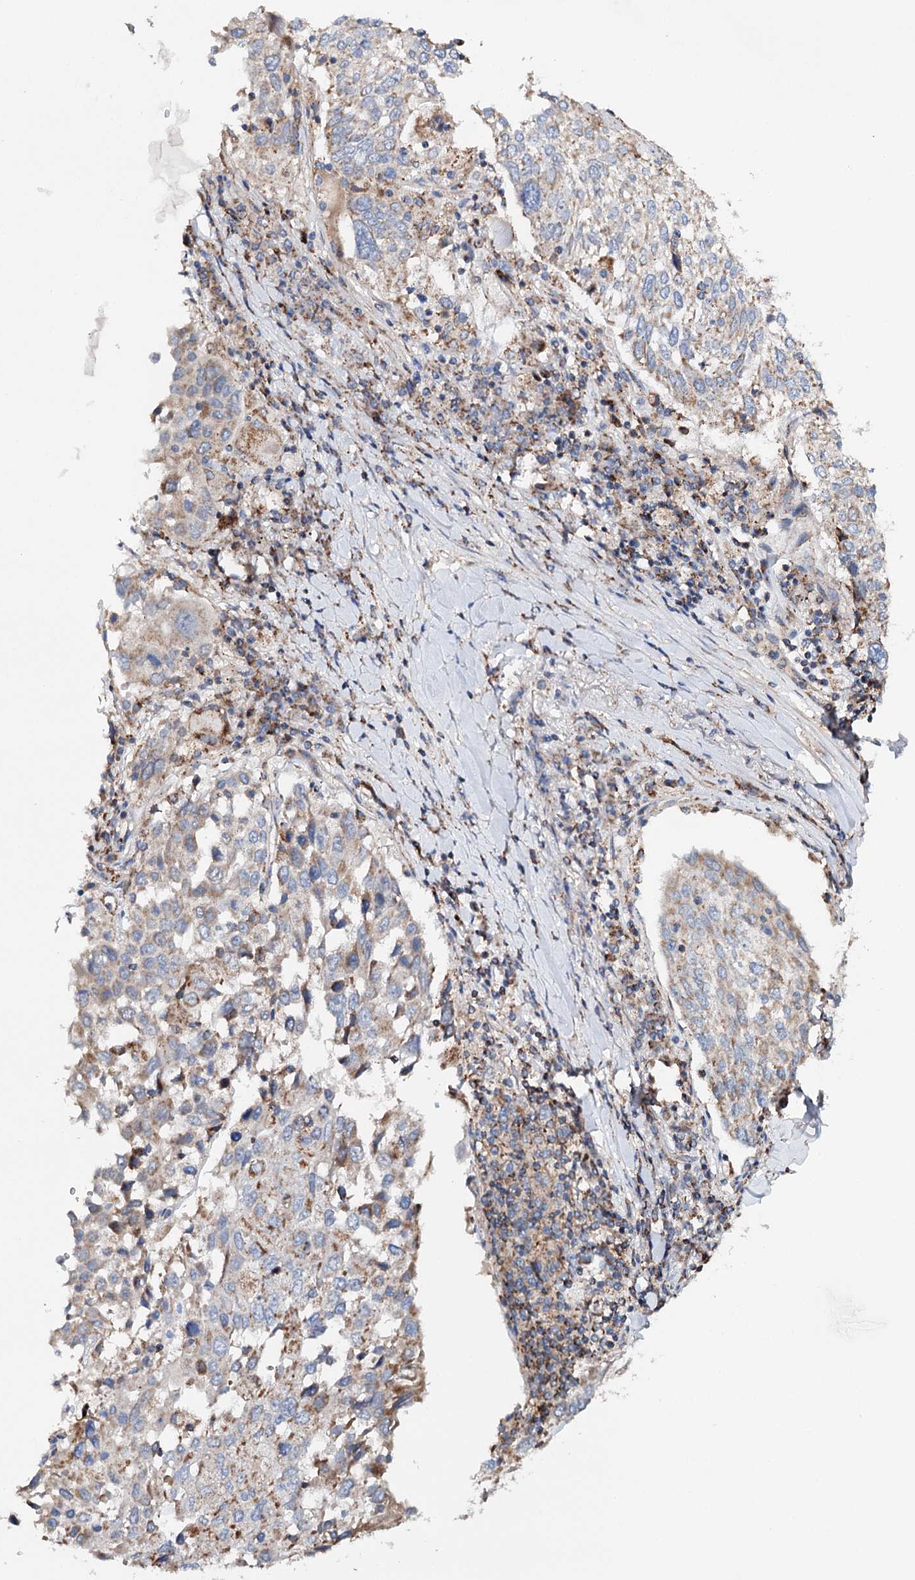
{"staining": {"intensity": "weak", "quantity": ">75%", "location": "cytoplasmic/membranous"}, "tissue": "lung cancer", "cell_type": "Tumor cells", "image_type": "cancer", "snomed": [{"axis": "morphology", "description": "Squamous cell carcinoma, NOS"}, {"axis": "topography", "description": "Lung"}], "caption": "Lung squamous cell carcinoma stained with a brown dye reveals weak cytoplasmic/membranous positive staining in approximately >75% of tumor cells.", "gene": "CFAP46", "patient": {"sex": "male", "age": 65}}